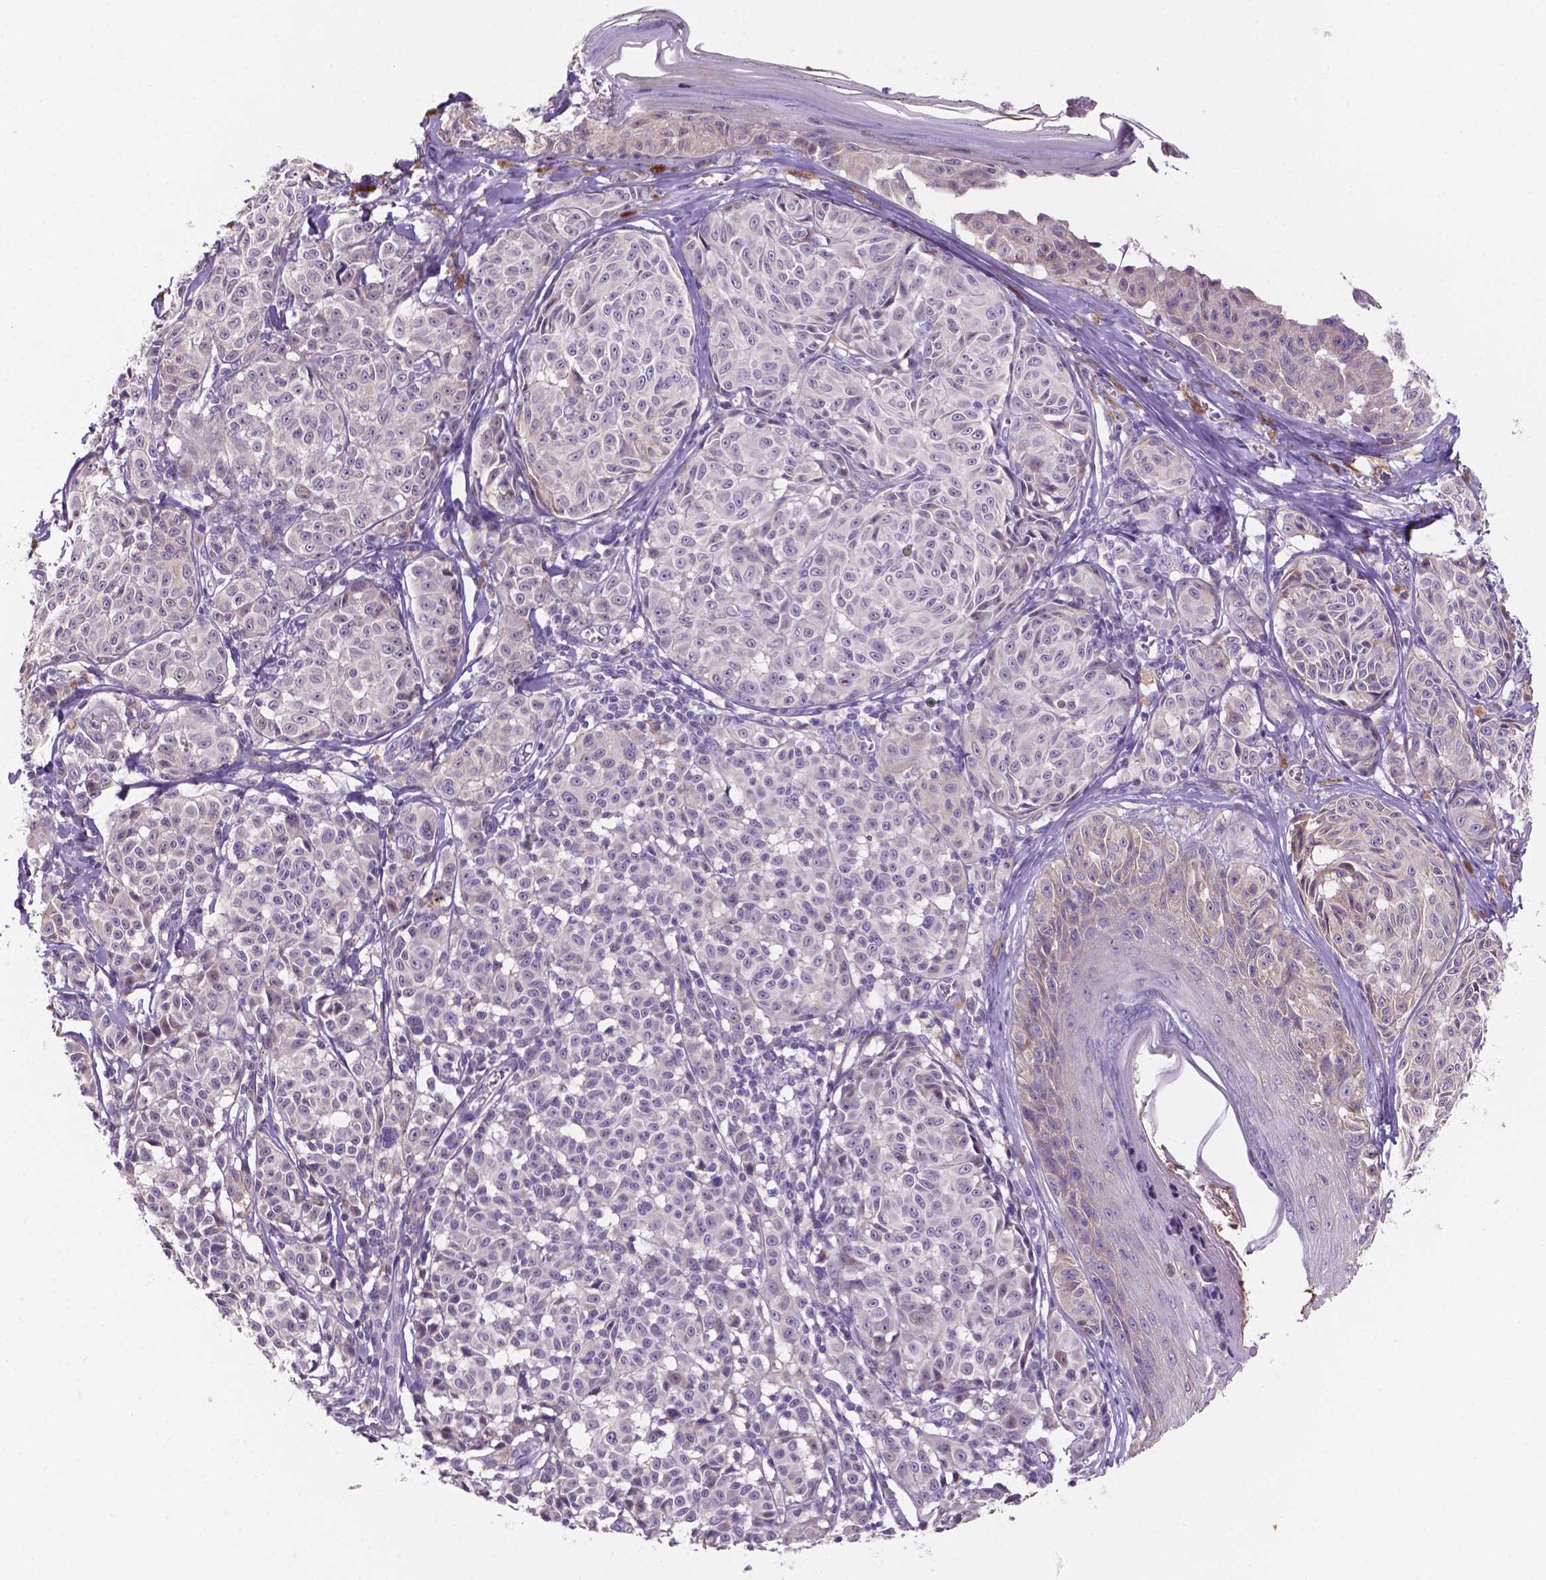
{"staining": {"intensity": "negative", "quantity": "none", "location": "none"}, "tissue": "melanoma", "cell_type": "Tumor cells", "image_type": "cancer", "snomed": [{"axis": "morphology", "description": "Malignant melanoma, NOS"}, {"axis": "topography", "description": "Skin"}], "caption": "IHC of human melanoma demonstrates no expression in tumor cells. (DAB (3,3'-diaminobenzidine) immunohistochemistry (IHC), high magnification).", "gene": "MKRN2OS", "patient": {"sex": "female", "age": 43}}